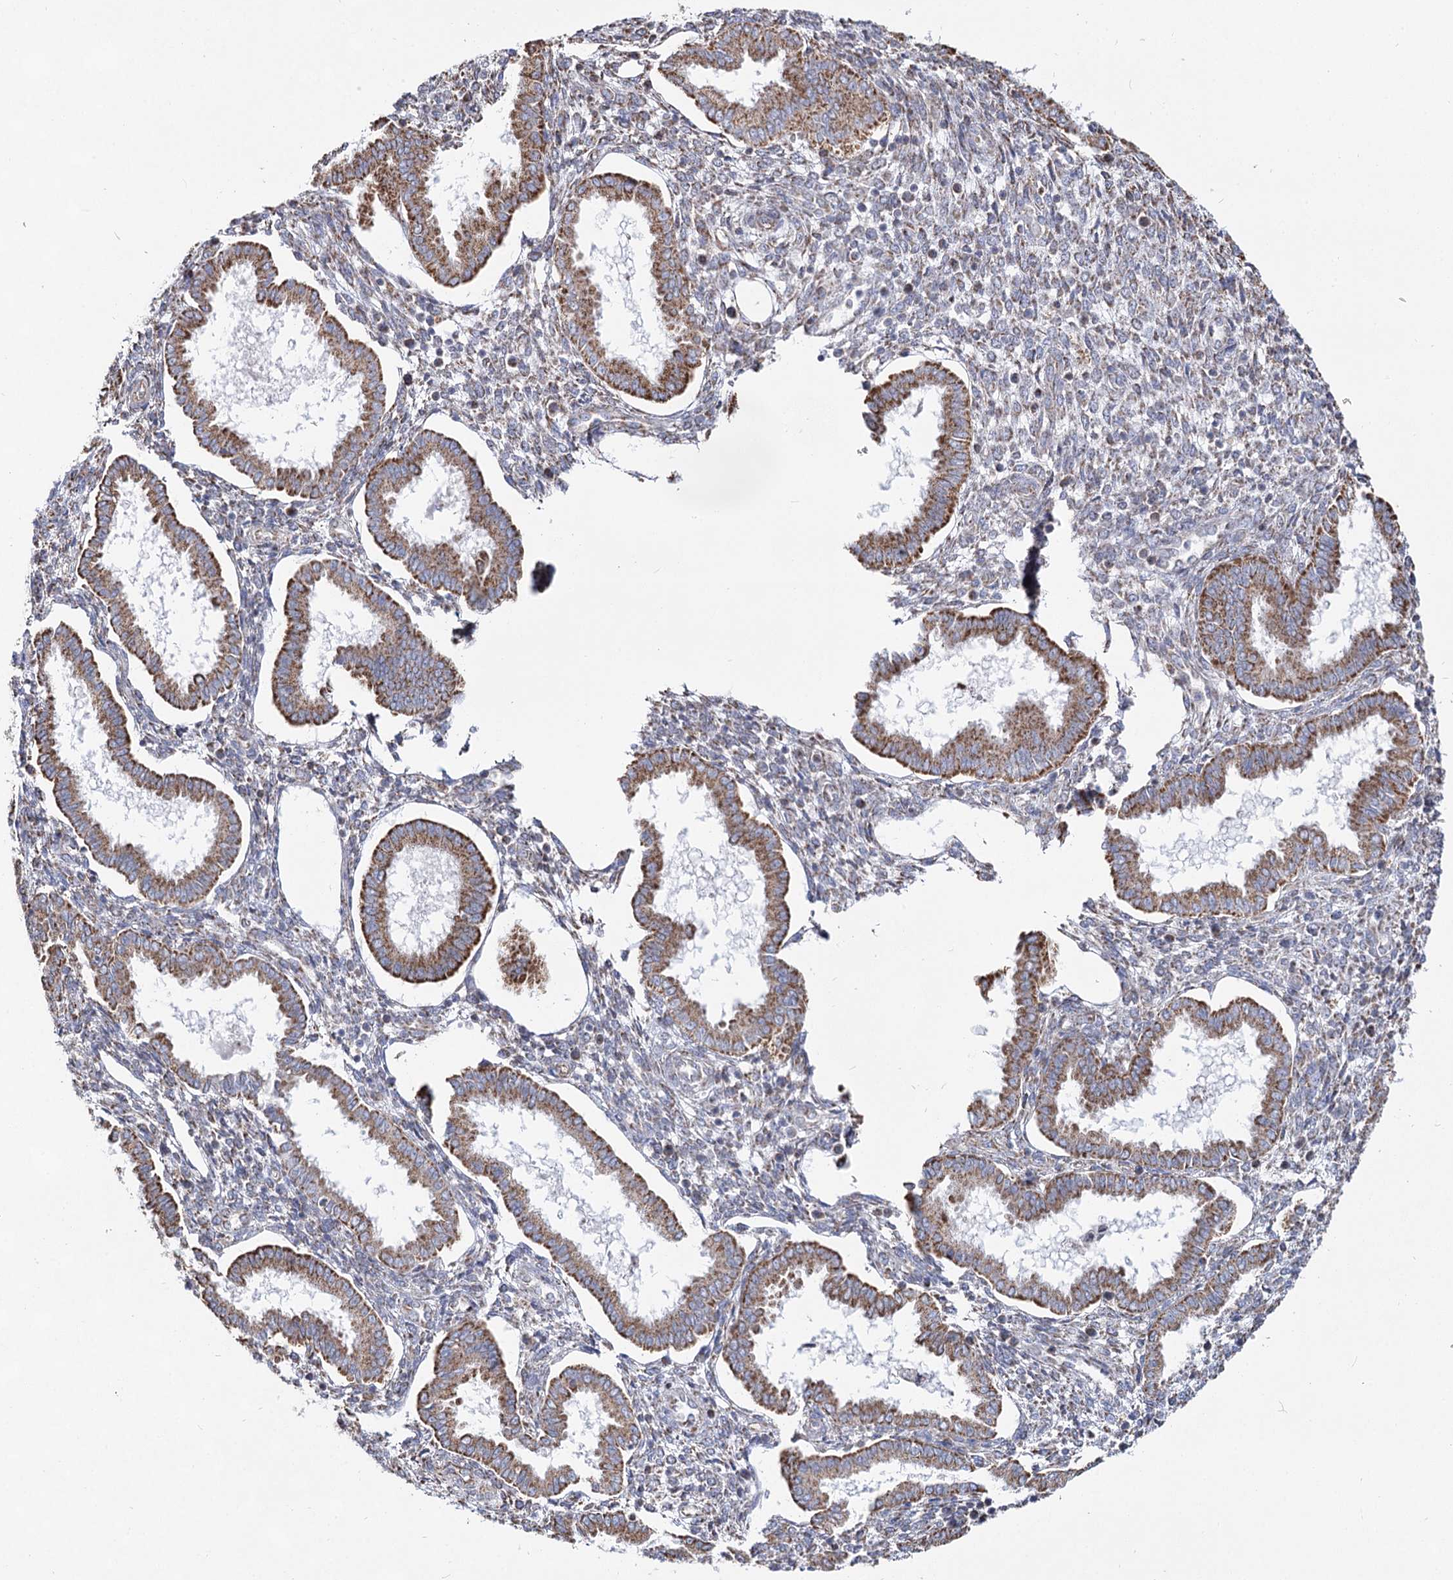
{"staining": {"intensity": "negative", "quantity": "none", "location": "none"}, "tissue": "endometrium", "cell_type": "Cells in endometrial stroma", "image_type": "normal", "snomed": [{"axis": "morphology", "description": "Normal tissue, NOS"}, {"axis": "topography", "description": "Endometrium"}], "caption": "Immunohistochemical staining of unremarkable endometrium exhibits no significant positivity in cells in endometrial stroma.", "gene": "CCDC73", "patient": {"sex": "female", "age": 24}}